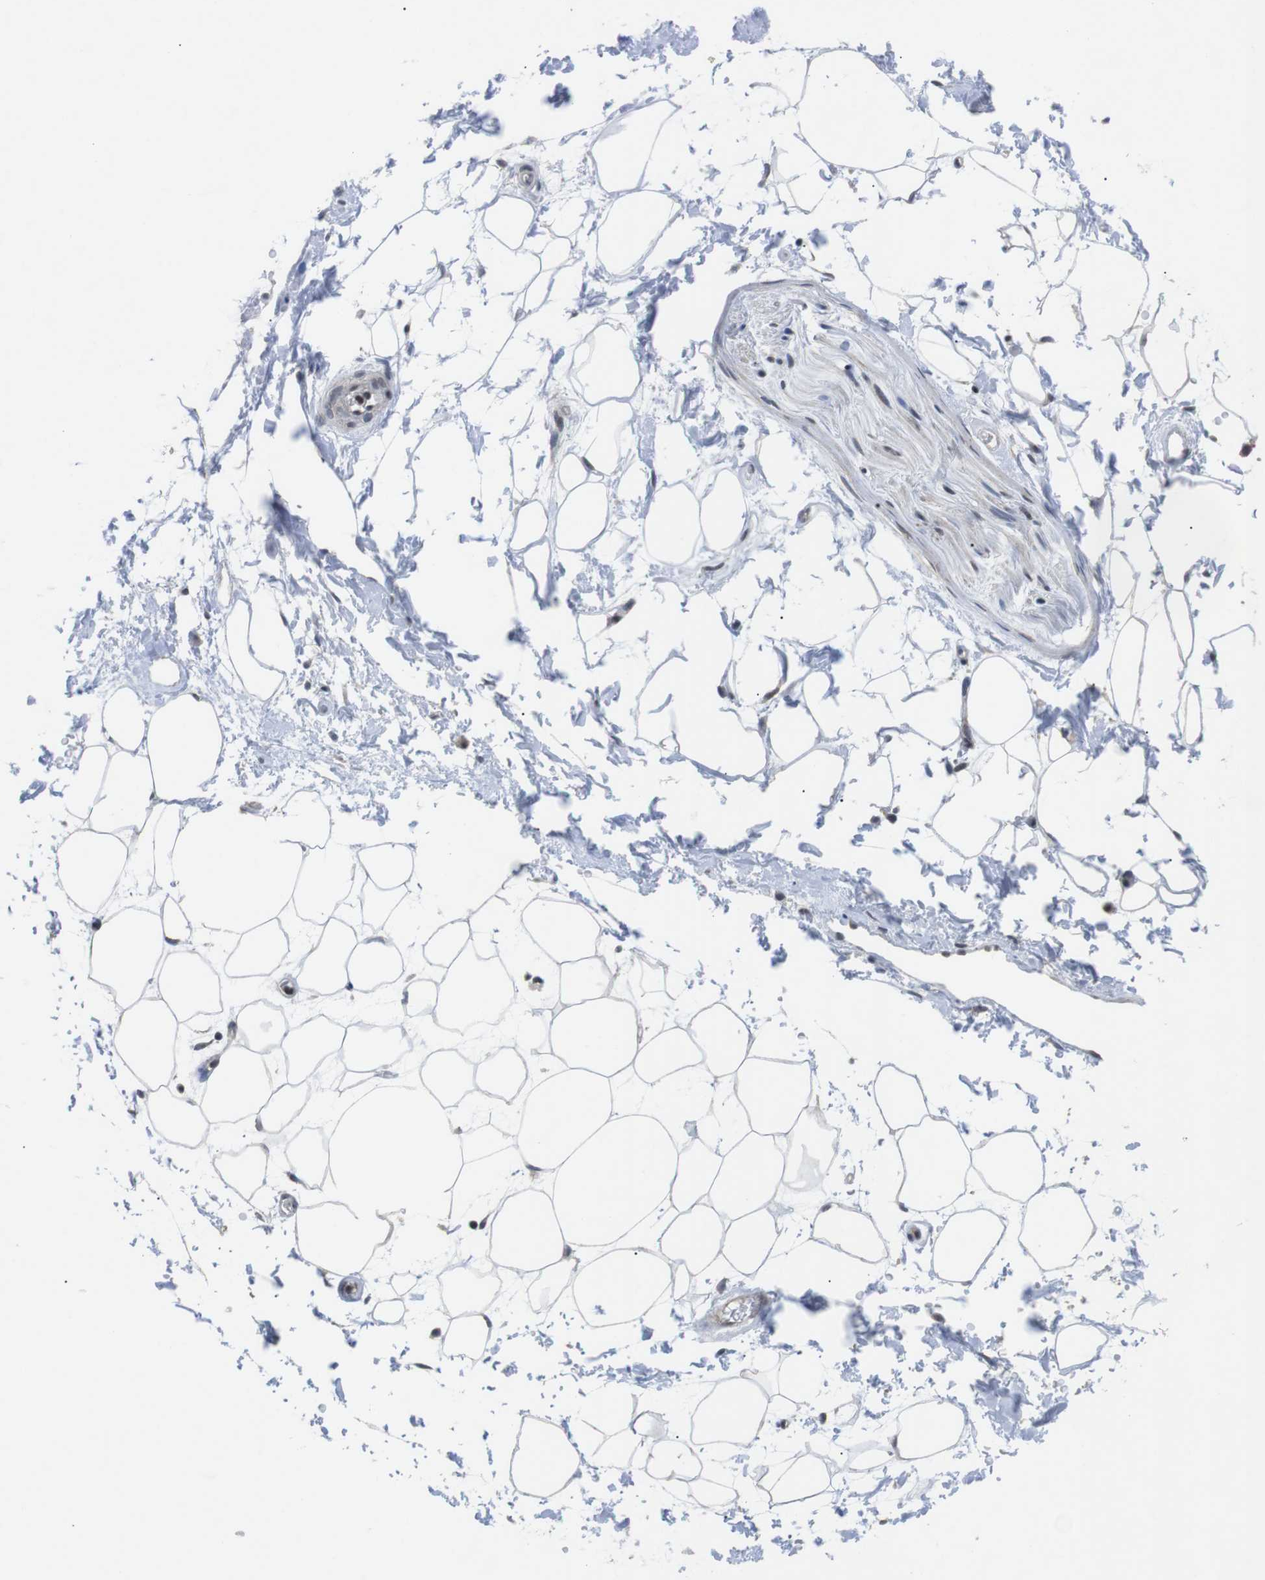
{"staining": {"intensity": "negative", "quantity": "none", "location": "none"}, "tissue": "adipose tissue", "cell_type": "Adipocytes", "image_type": "normal", "snomed": [{"axis": "morphology", "description": "Normal tissue, NOS"}, {"axis": "topography", "description": "Soft tissue"}], "caption": "High power microscopy micrograph of an IHC photomicrograph of normal adipose tissue, revealing no significant expression in adipocytes. (Immunohistochemistry, brightfield microscopy, high magnification).", "gene": "NECTIN1", "patient": {"sex": "male", "age": 72}}